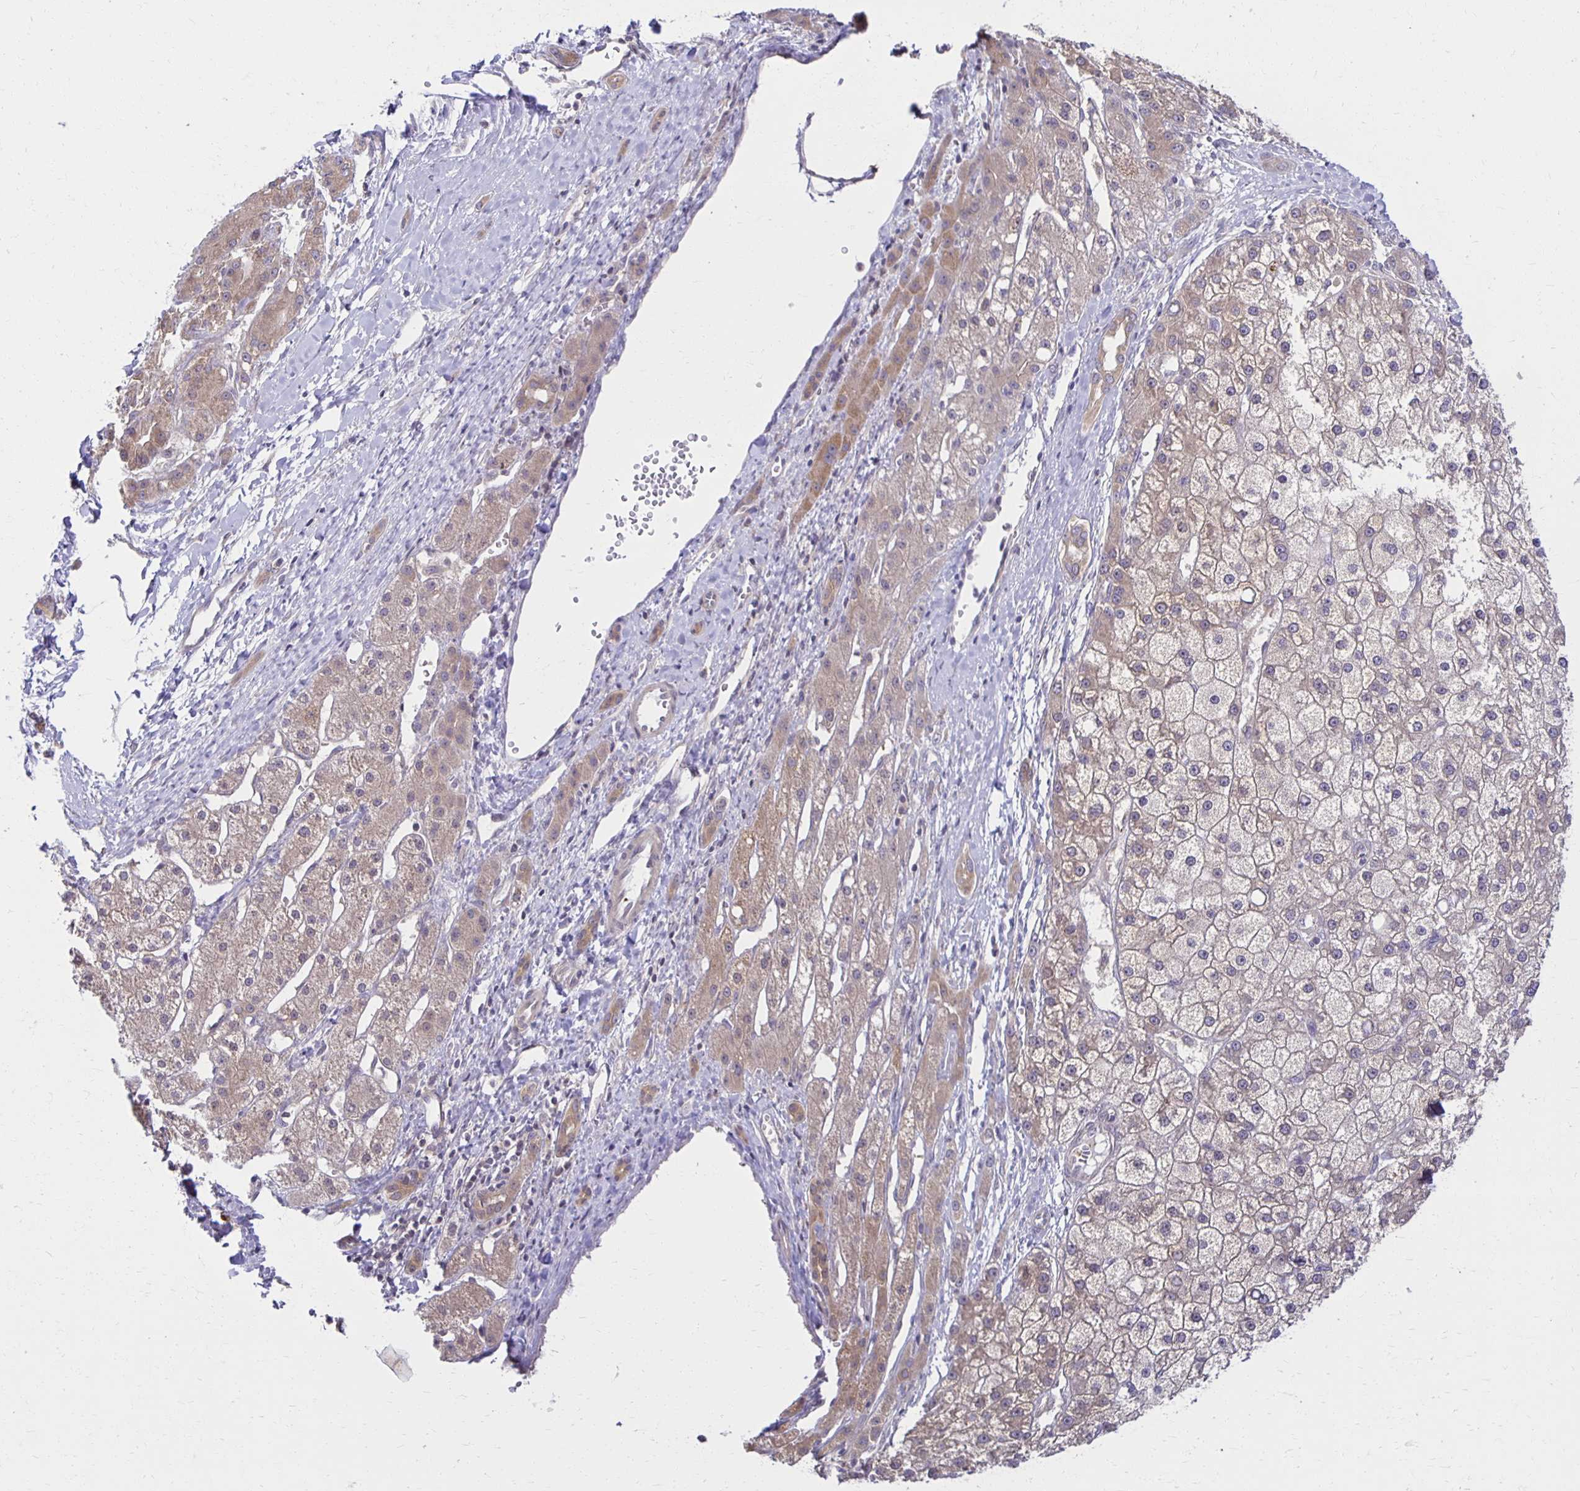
{"staining": {"intensity": "weak", "quantity": "<25%", "location": "cytoplasmic/membranous"}, "tissue": "liver cancer", "cell_type": "Tumor cells", "image_type": "cancer", "snomed": [{"axis": "morphology", "description": "Carcinoma, Hepatocellular, NOS"}, {"axis": "topography", "description": "Liver"}], "caption": "IHC histopathology image of liver cancer stained for a protein (brown), which displays no staining in tumor cells. (DAB (3,3'-diaminobenzidine) IHC with hematoxylin counter stain).", "gene": "MIEN1", "patient": {"sex": "male", "age": 67}}